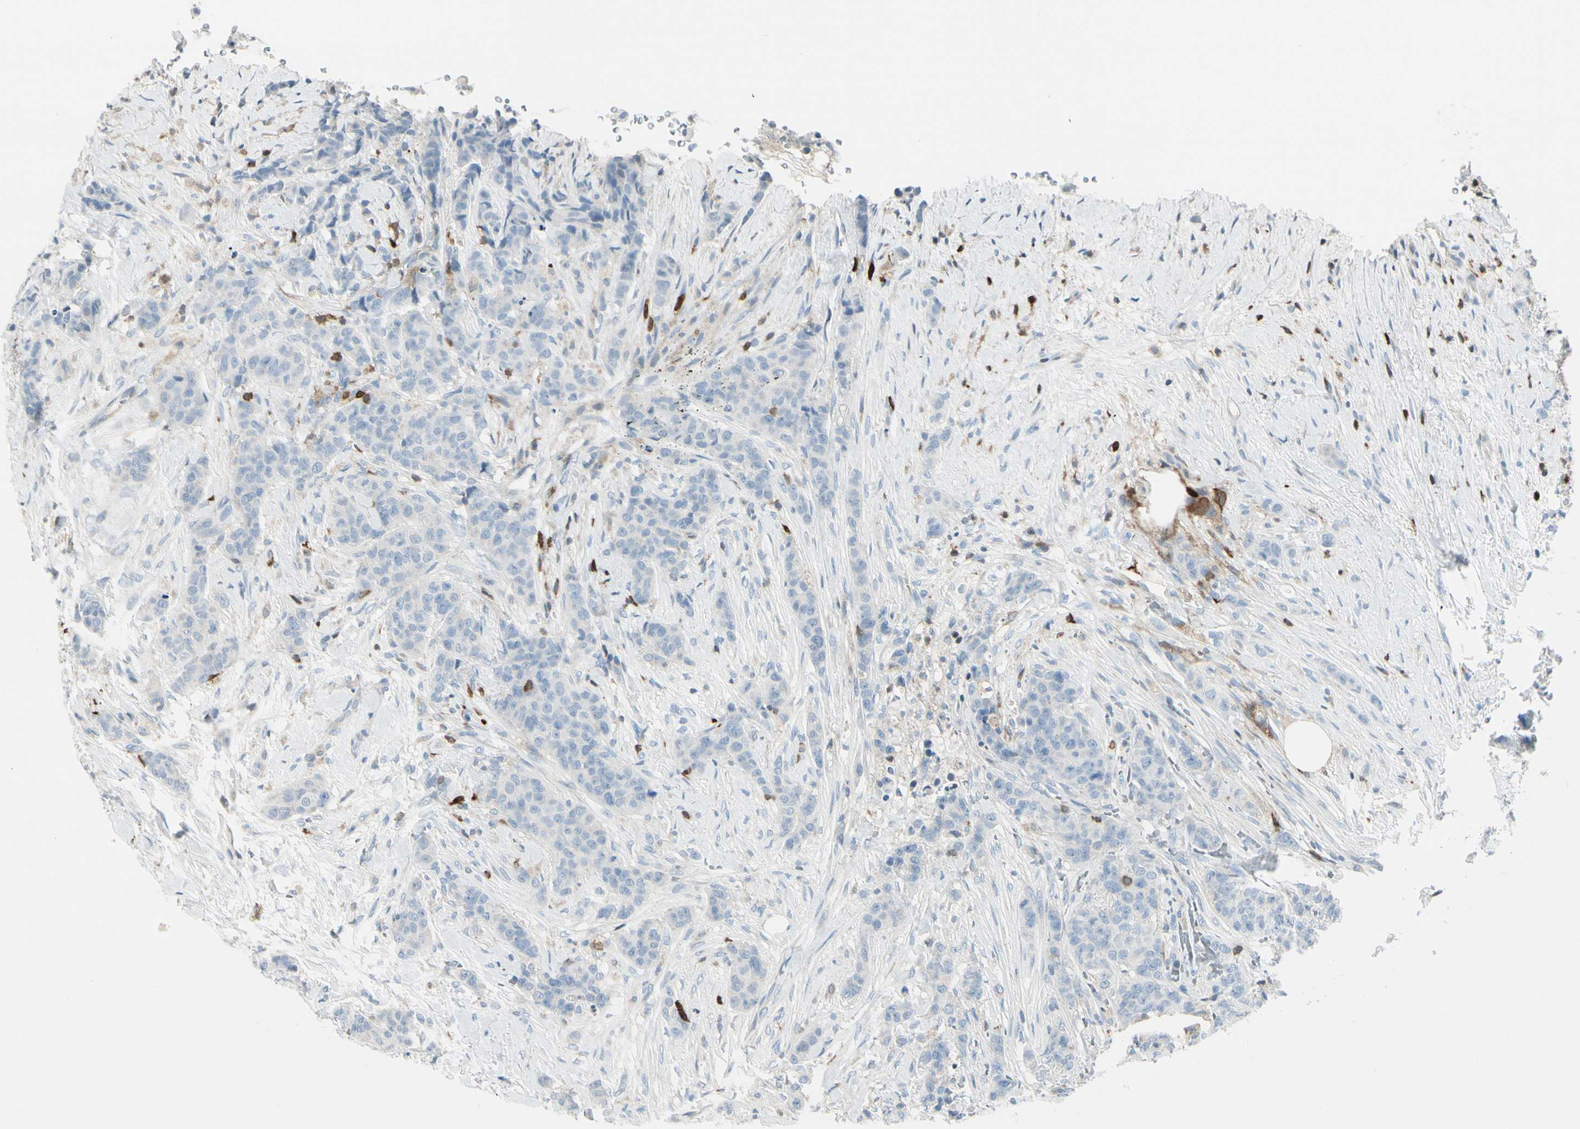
{"staining": {"intensity": "negative", "quantity": "none", "location": "none"}, "tissue": "breast cancer", "cell_type": "Tumor cells", "image_type": "cancer", "snomed": [{"axis": "morphology", "description": "Duct carcinoma"}, {"axis": "topography", "description": "Breast"}], "caption": "Immunohistochemistry of breast infiltrating ductal carcinoma reveals no positivity in tumor cells.", "gene": "TRAF1", "patient": {"sex": "female", "age": 40}}